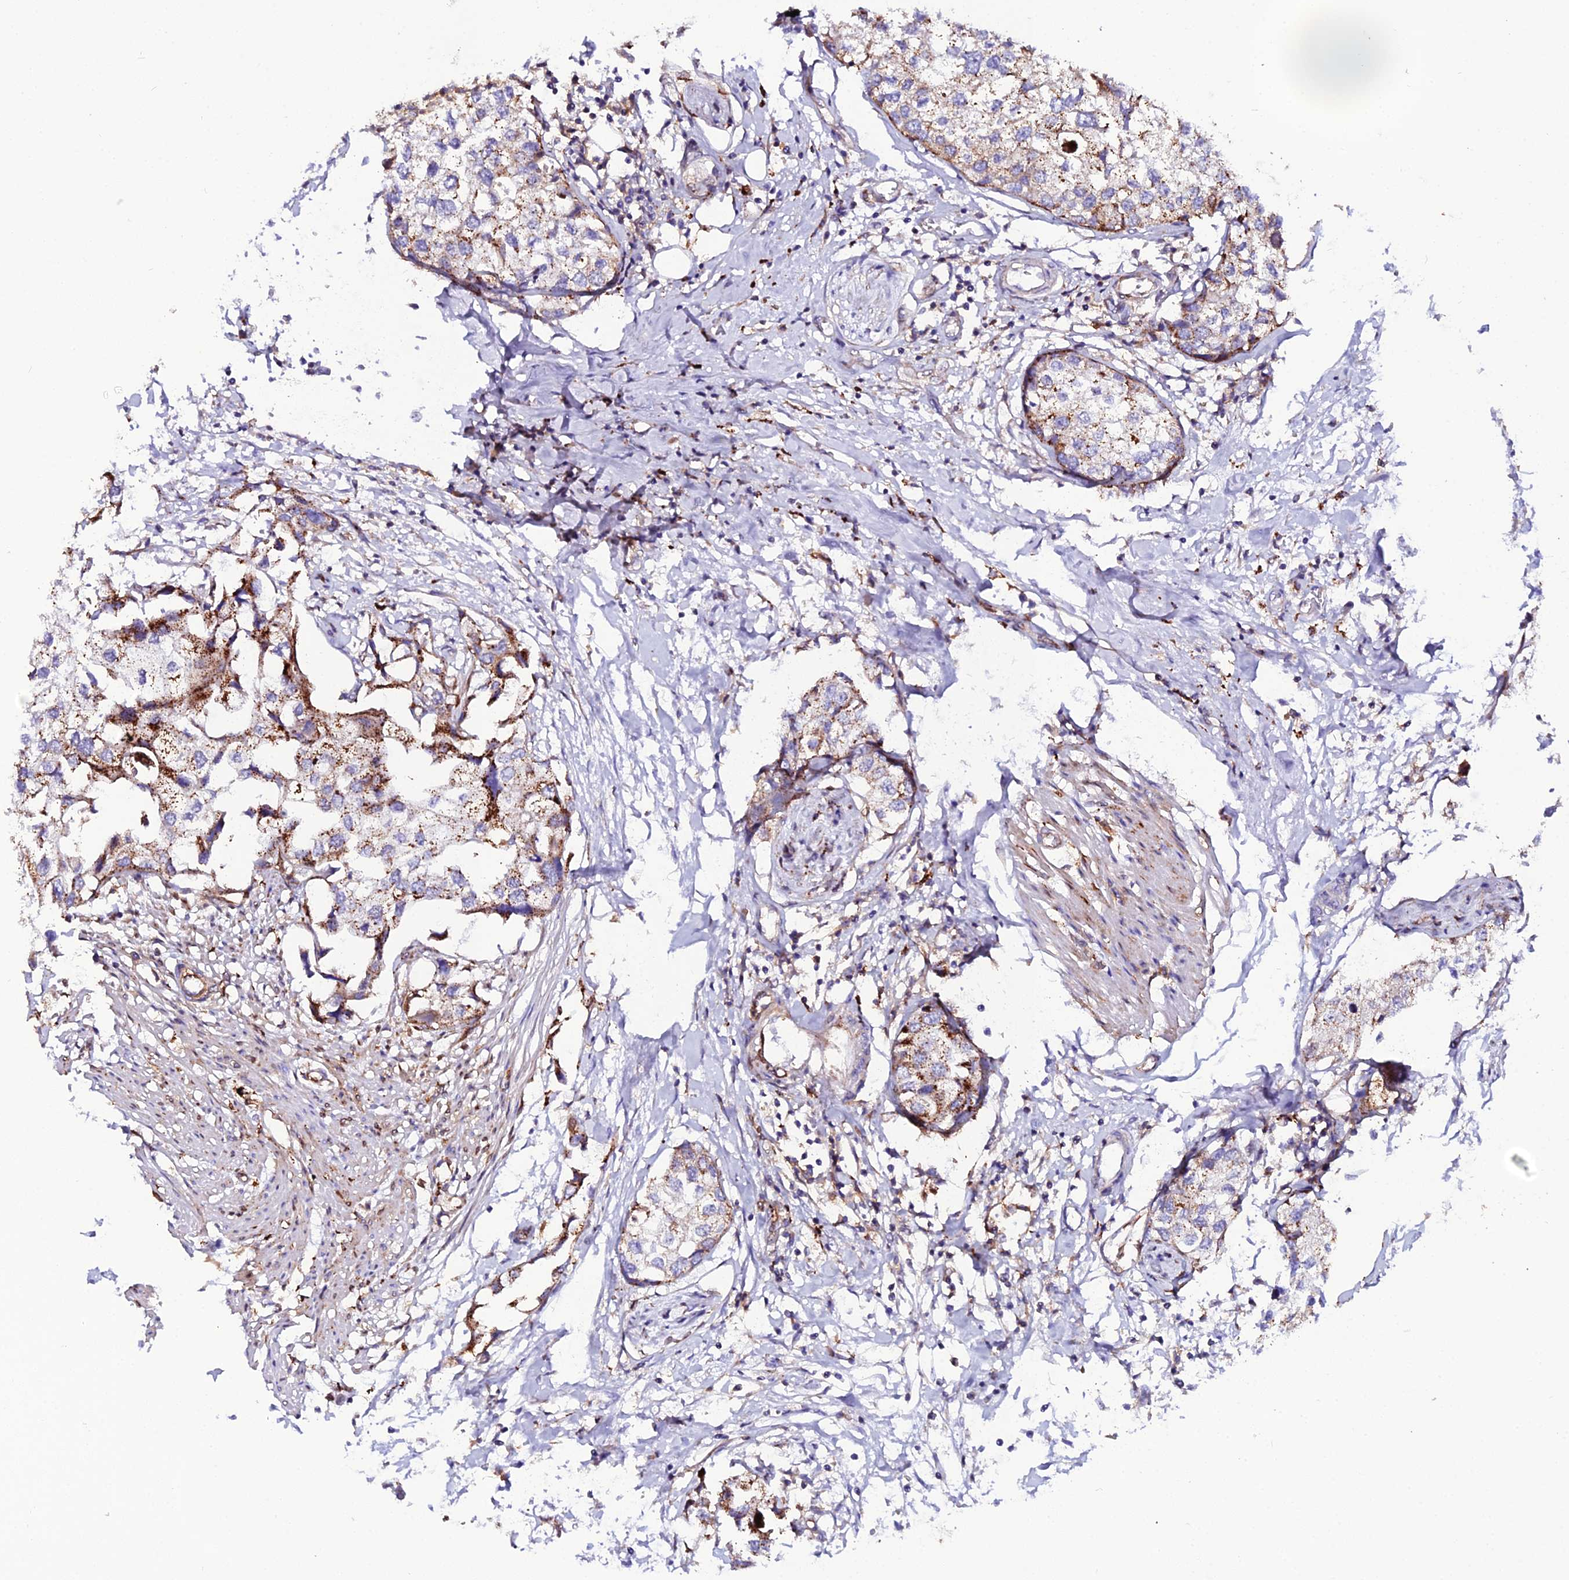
{"staining": {"intensity": "moderate", "quantity": "25%-75%", "location": "cytoplasmic/membranous"}, "tissue": "urothelial cancer", "cell_type": "Tumor cells", "image_type": "cancer", "snomed": [{"axis": "morphology", "description": "Urothelial carcinoma, High grade"}, {"axis": "topography", "description": "Urinary bladder"}], "caption": "A micrograph showing moderate cytoplasmic/membranous positivity in about 25%-75% of tumor cells in urothelial cancer, as visualized by brown immunohistochemical staining.", "gene": "TRPV2", "patient": {"sex": "male", "age": 64}}